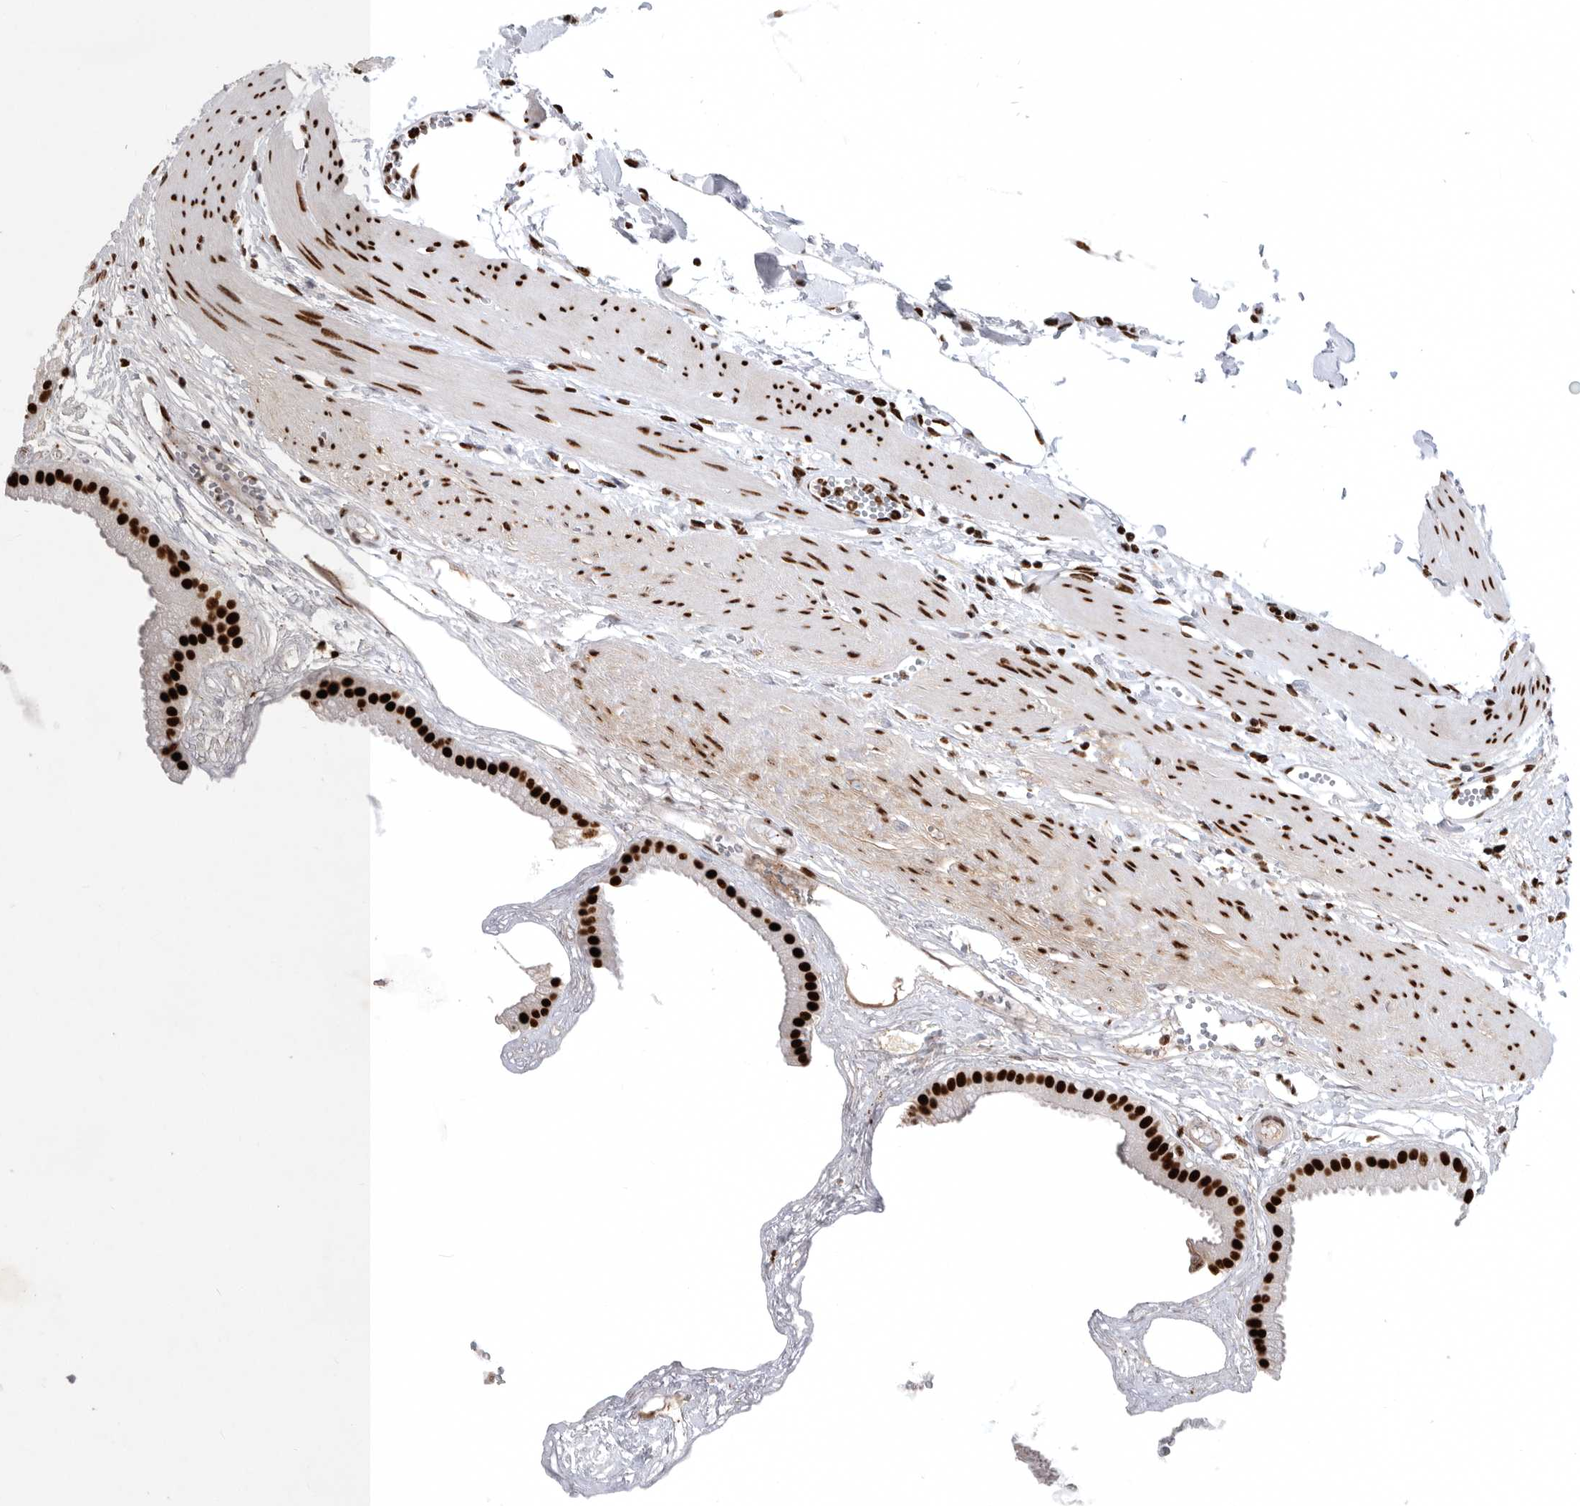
{"staining": {"intensity": "strong", "quantity": ">75%", "location": "nuclear"}, "tissue": "gallbladder", "cell_type": "Glandular cells", "image_type": "normal", "snomed": [{"axis": "morphology", "description": "Normal tissue, NOS"}, {"axis": "topography", "description": "Gallbladder"}], "caption": "IHC micrograph of benign gallbladder: gallbladder stained using immunohistochemistry displays high levels of strong protein expression localized specifically in the nuclear of glandular cells, appearing as a nuclear brown color.", "gene": "BCLAF1", "patient": {"sex": "female", "age": 64}}